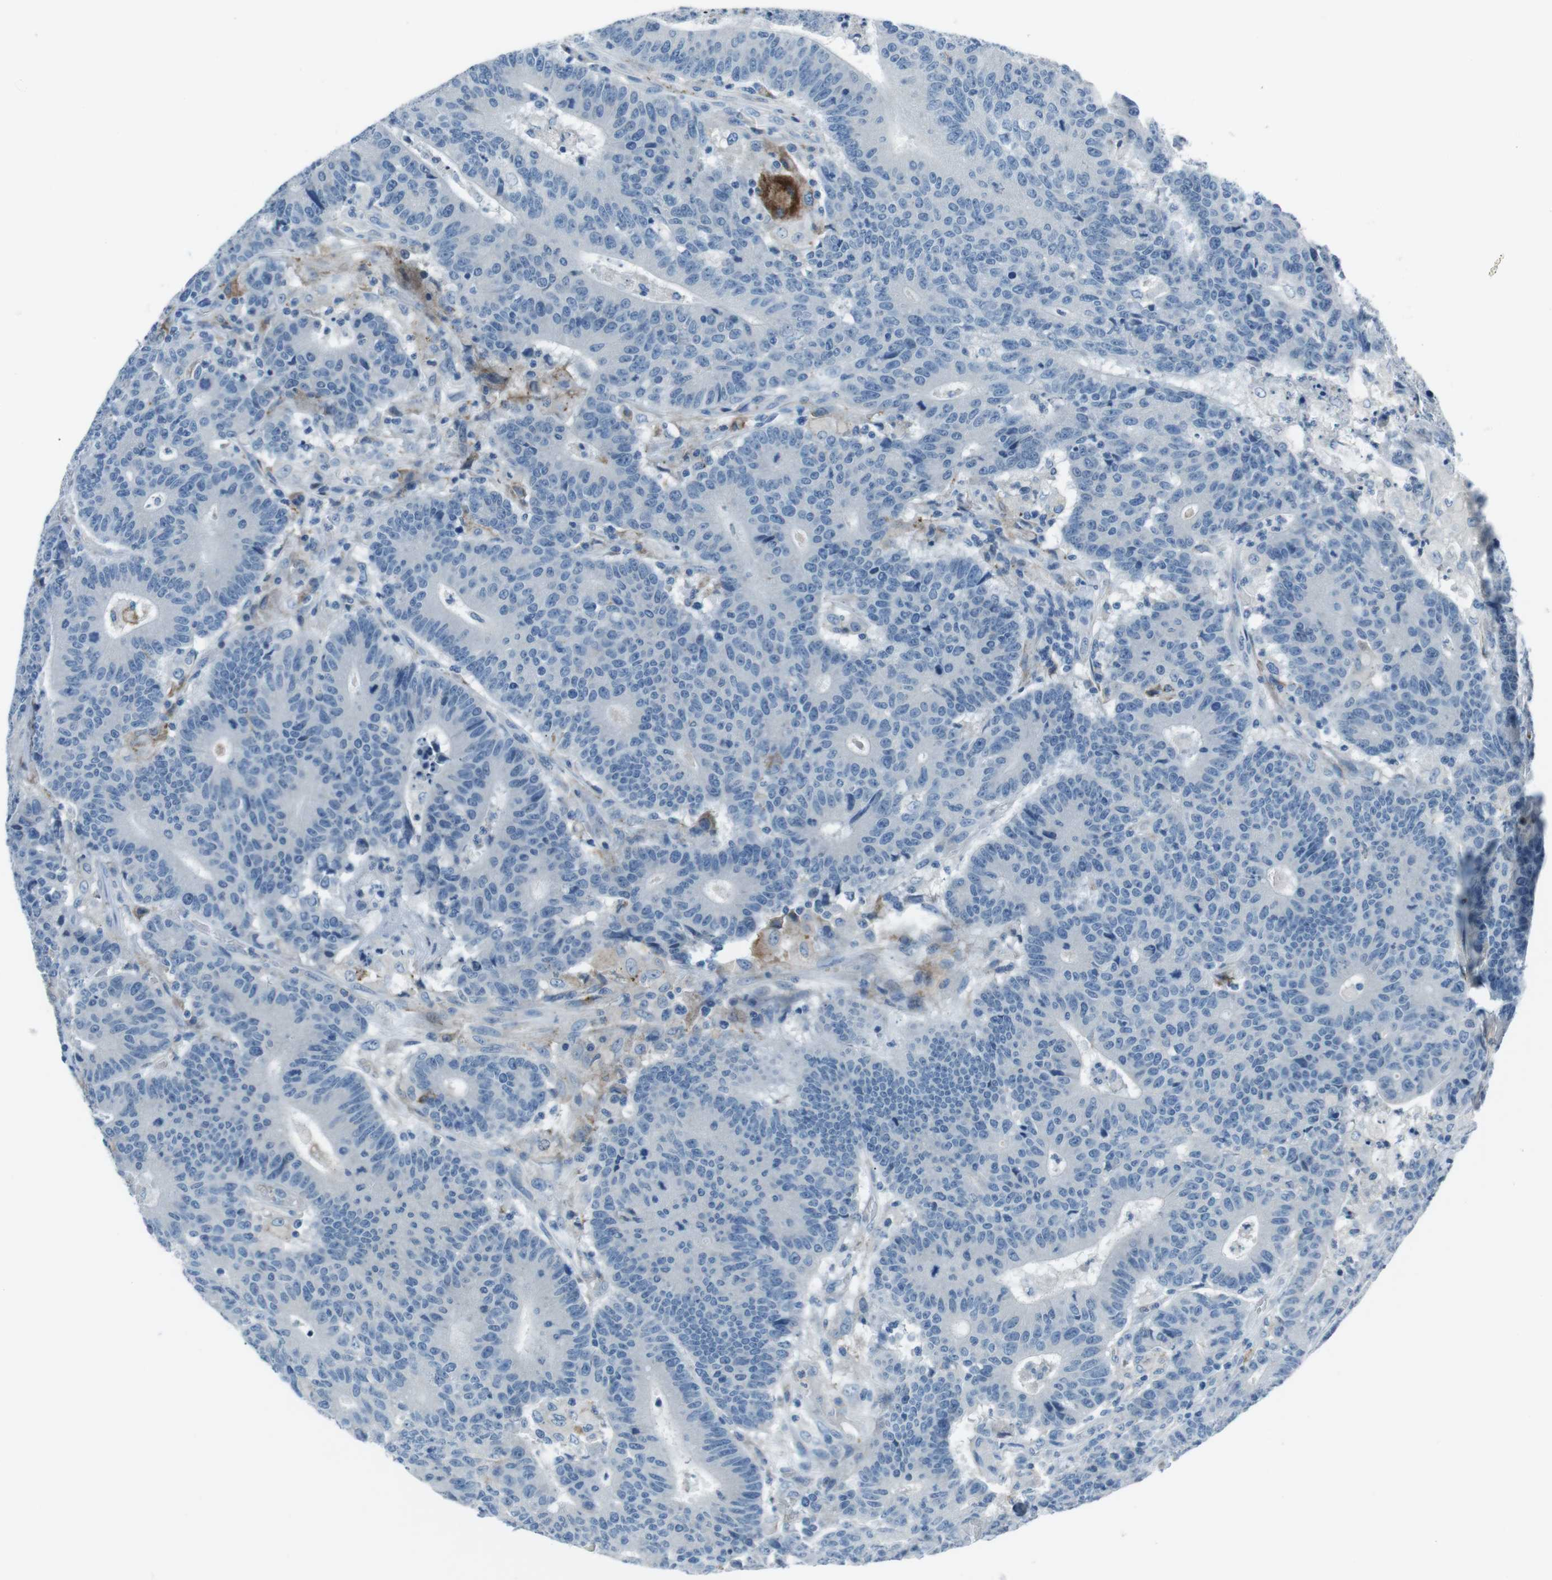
{"staining": {"intensity": "negative", "quantity": "none", "location": "none"}, "tissue": "colorectal cancer", "cell_type": "Tumor cells", "image_type": "cancer", "snomed": [{"axis": "morphology", "description": "Normal tissue, NOS"}, {"axis": "morphology", "description": "Adenocarcinoma, NOS"}, {"axis": "topography", "description": "Colon"}], "caption": "Immunohistochemical staining of human colorectal cancer displays no significant positivity in tumor cells.", "gene": "CSF2RA", "patient": {"sex": "female", "age": 75}}